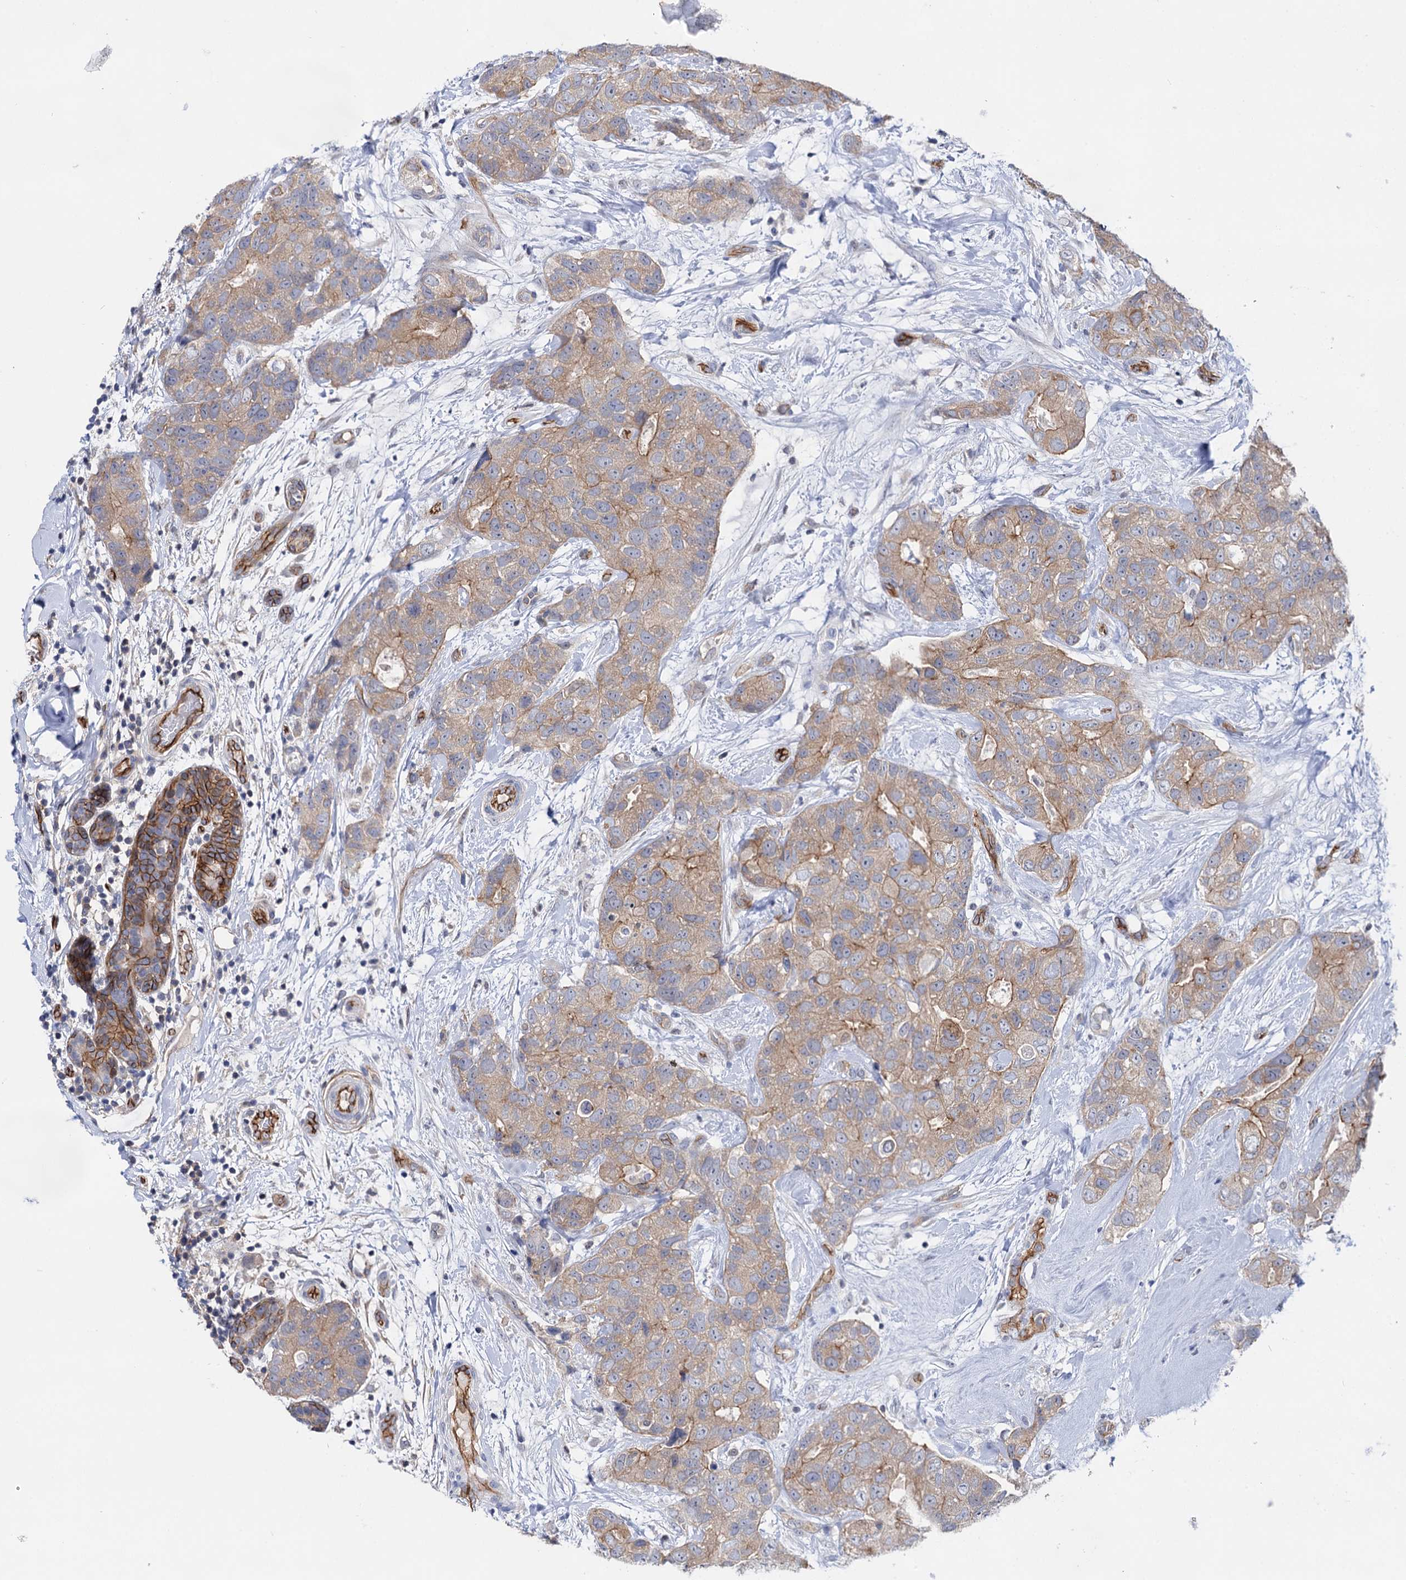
{"staining": {"intensity": "moderate", "quantity": "25%-75%", "location": "cytoplasmic/membranous"}, "tissue": "breast cancer", "cell_type": "Tumor cells", "image_type": "cancer", "snomed": [{"axis": "morphology", "description": "Duct carcinoma"}, {"axis": "topography", "description": "Breast"}], "caption": "Invasive ductal carcinoma (breast) stained with a brown dye shows moderate cytoplasmic/membranous positive positivity in approximately 25%-75% of tumor cells.", "gene": "ABLIM1", "patient": {"sex": "female", "age": 62}}